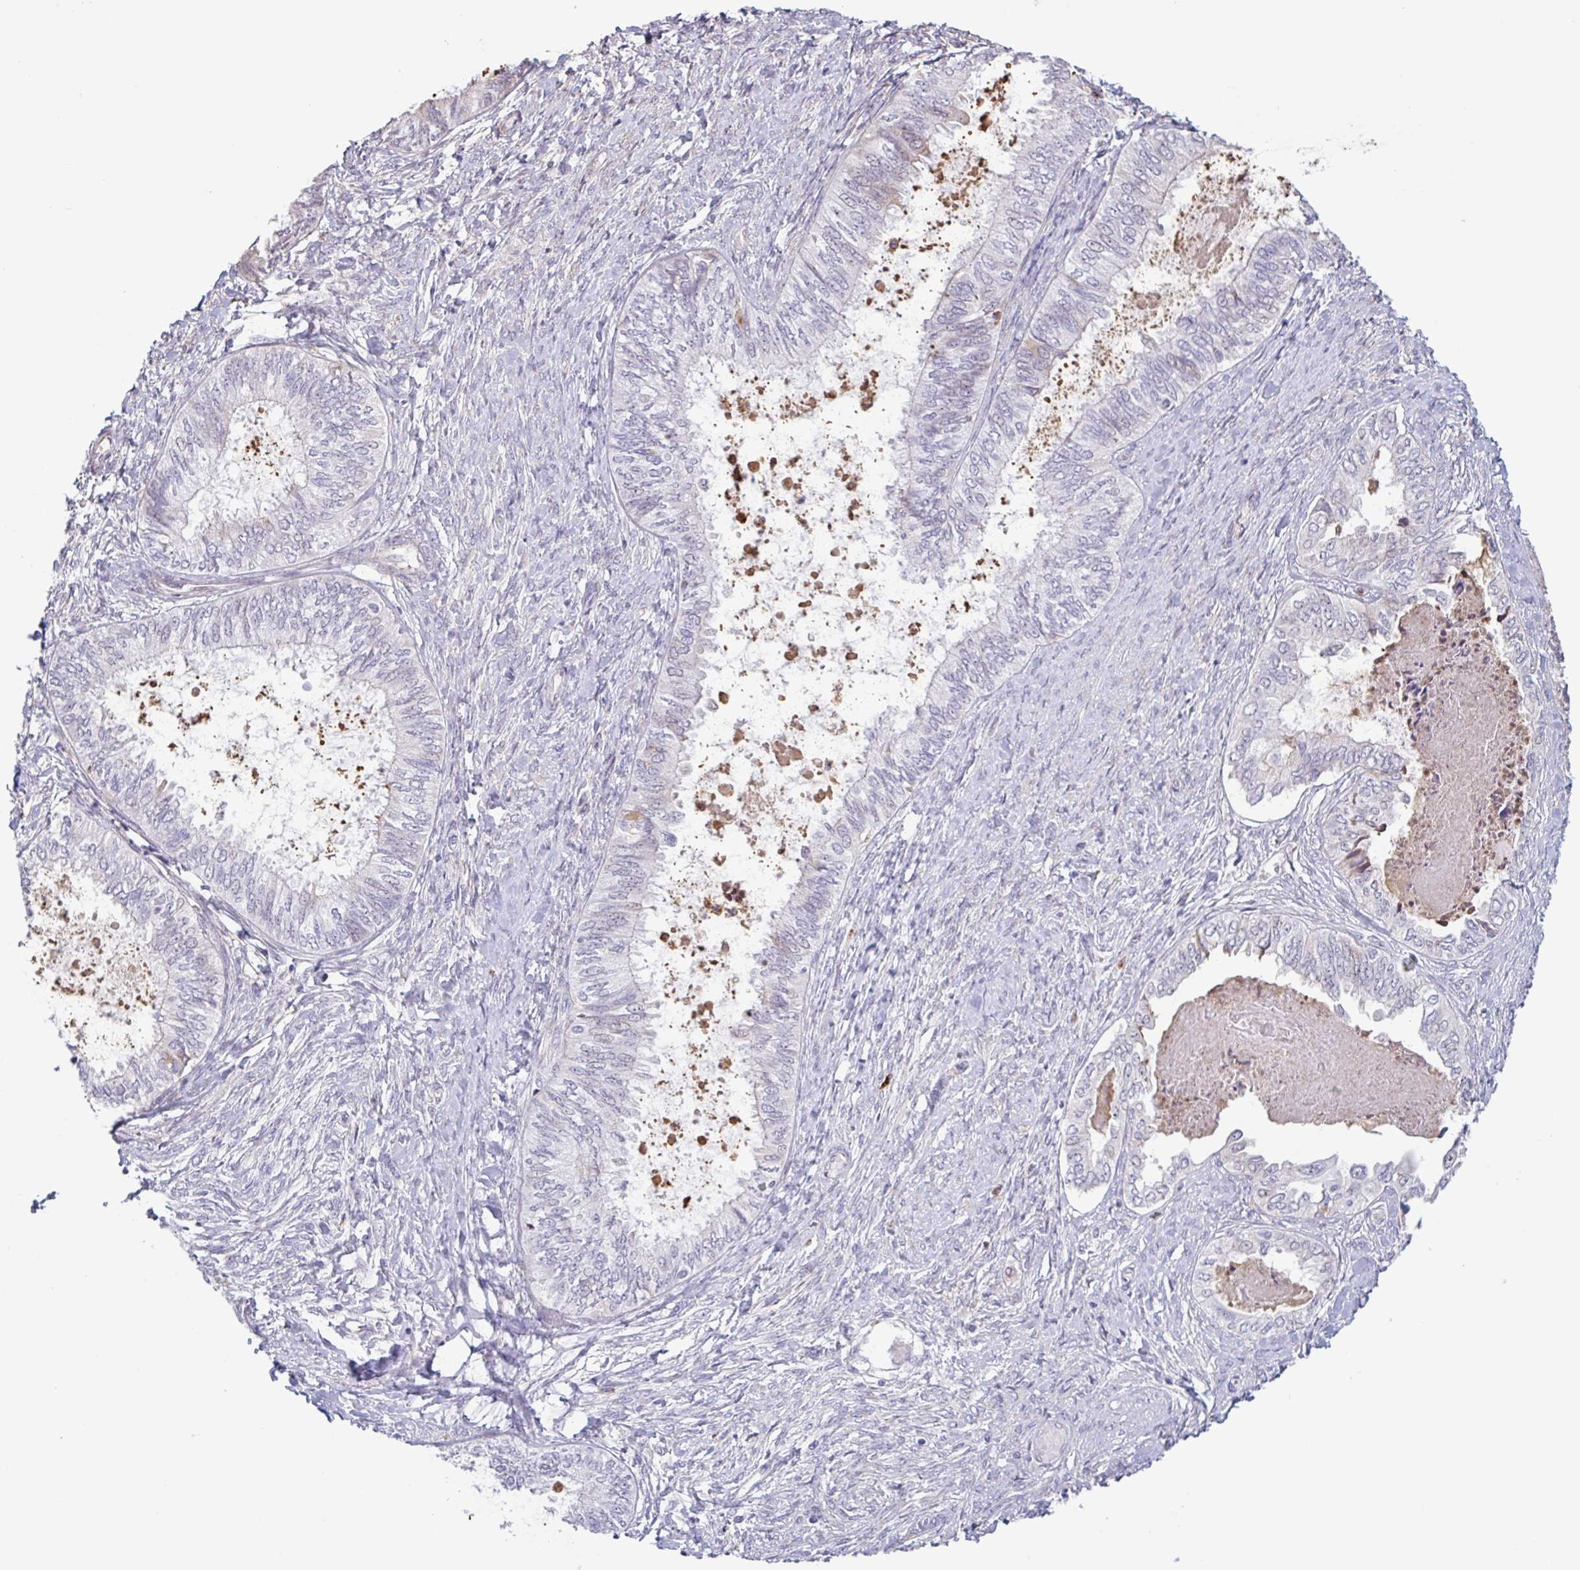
{"staining": {"intensity": "negative", "quantity": "none", "location": "none"}, "tissue": "ovarian cancer", "cell_type": "Tumor cells", "image_type": "cancer", "snomed": [{"axis": "morphology", "description": "Carcinoma, endometroid"}, {"axis": "topography", "description": "Ovary"}], "caption": "Immunohistochemical staining of human ovarian cancer demonstrates no significant positivity in tumor cells. (DAB immunohistochemistry, high magnification).", "gene": "TAF1D", "patient": {"sex": "female", "age": 70}}